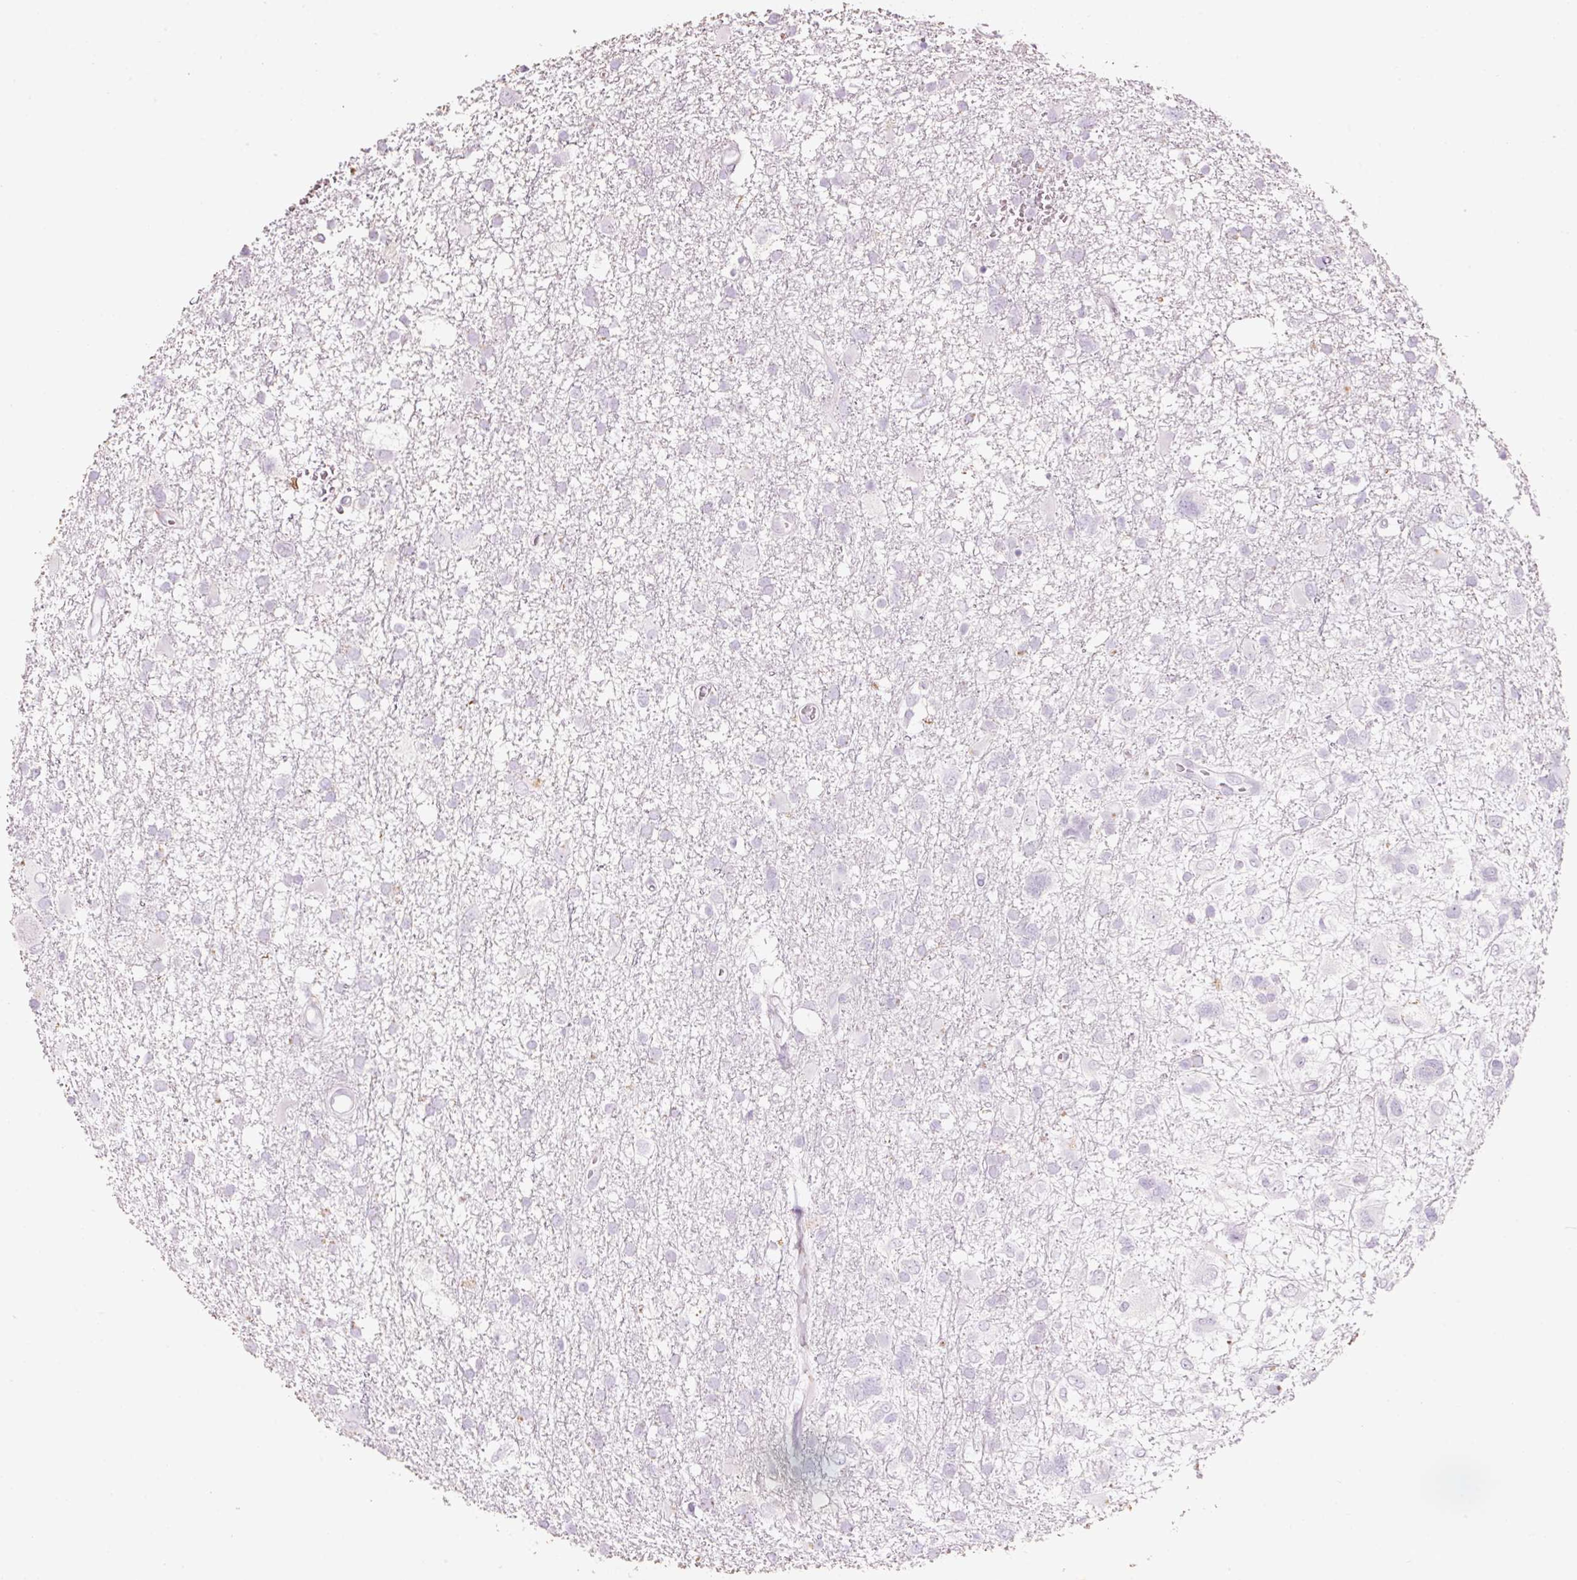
{"staining": {"intensity": "negative", "quantity": "none", "location": "none"}, "tissue": "glioma", "cell_type": "Tumor cells", "image_type": "cancer", "snomed": [{"axis": "morphology", "description": "Glioma, malignant, High grade"}, {"axis": "topography", "description": "Brain"}], "caption": "This is a histopathology image of IHC staining of glioma, which shows no staining in tumor cells.", "gene": "MFAP4", "patient": {"sex": "male", "age": 61}}